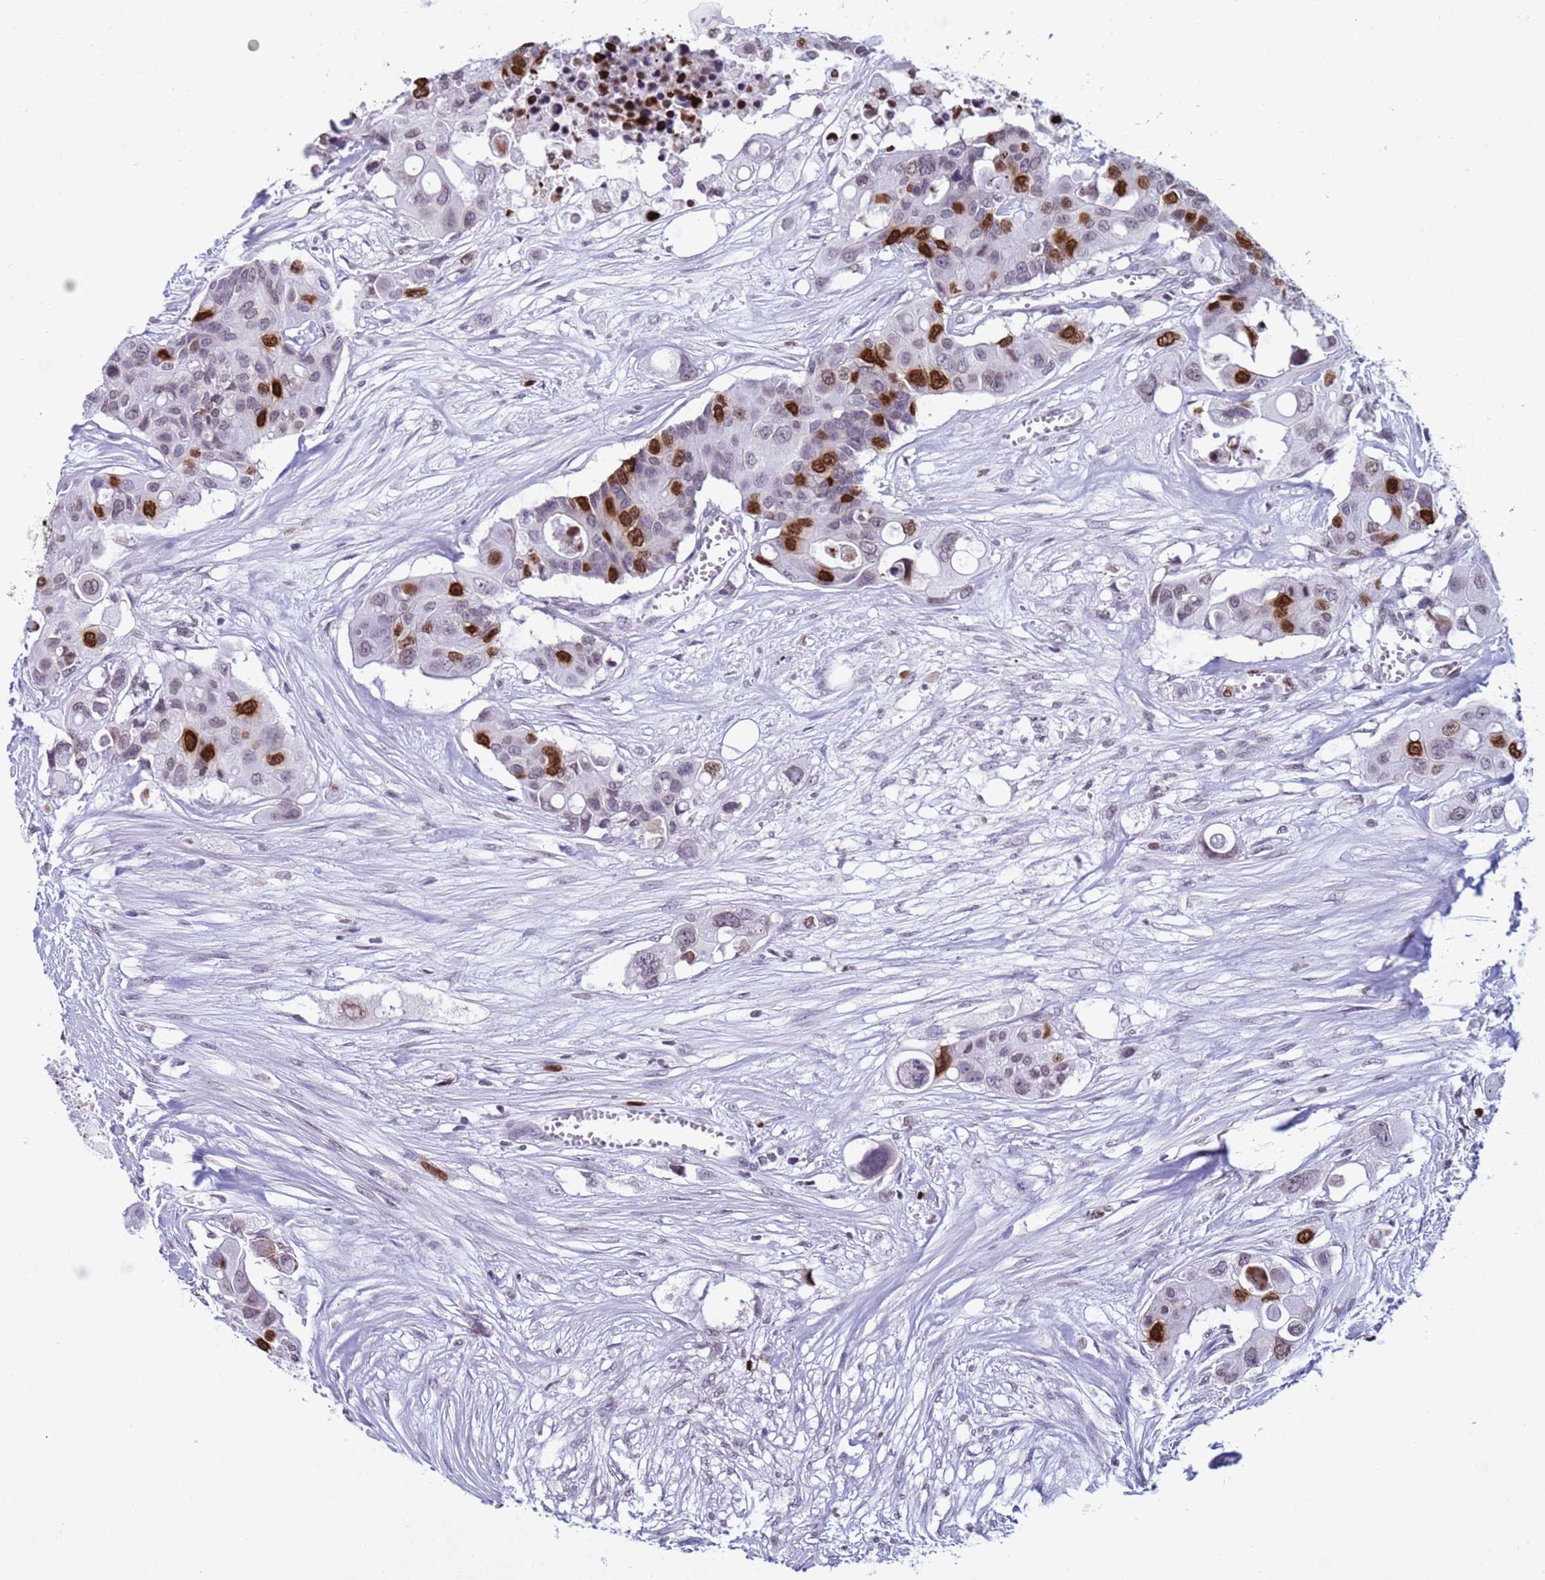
{"staining": {"intensity": "strong", "quantity": "25%-75%", "location": "nuclear"}, "tissue": "colorectal cancer", "cell_type": "Tumor cells", "image_type": "cancer", "snomed": [{"axis": "morphology", "description": "Adenocarcinoma, NOS"}, {"axis": "topography", "description": "Colon"}], "caption": "Brown immunohistochemical staining in human adenocarcinoma (colorectal) exhibits strong nuclear staining in approximately 25%-75% of tumor cells.", "gene": "H4C8", "patient": {"sex": "male", "age": 77}}